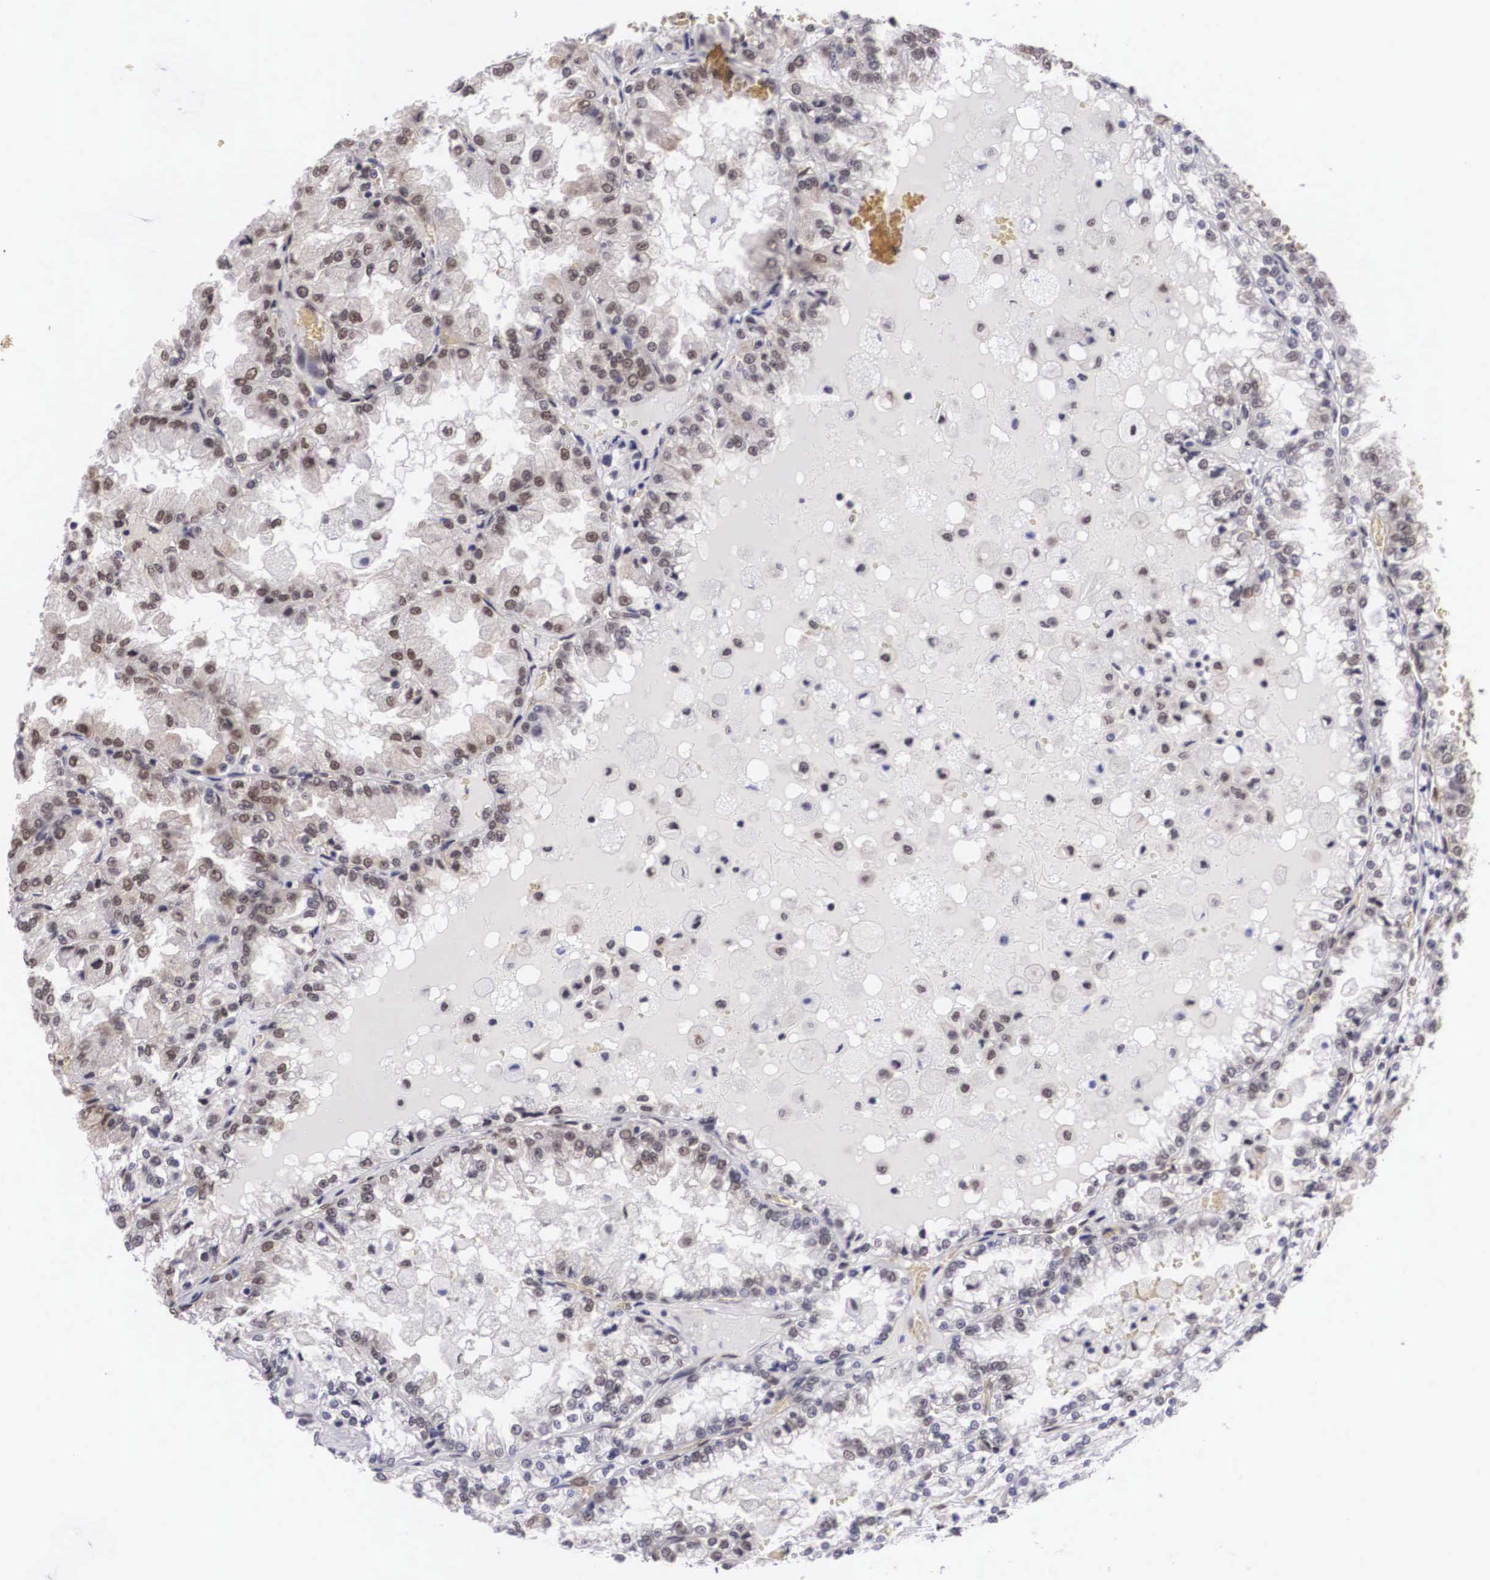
{"staining": {"intensity": "weak", "quantity": "25%-75%", "location": "nuclear"}, "tissue": "renal cancer", "cell_type": "Tumor cells", "image_type": "cancer", "snomed": [{"axis": "morphology", "description": "Adenocarcinoma, NOS"}, {"axis": "topography", "description": "Kidney"}], "caption": "This micrograph displays renal cancer (adenocarcinoma) stained with immunohistochemistry (IHC) to label a protein in brown. The nuclear of tumor cells show weak positivity for the protein. Nuclei are counter-stained blue.", "gene": "OTX2", "patient": {"sex": "female", "age": 56}}